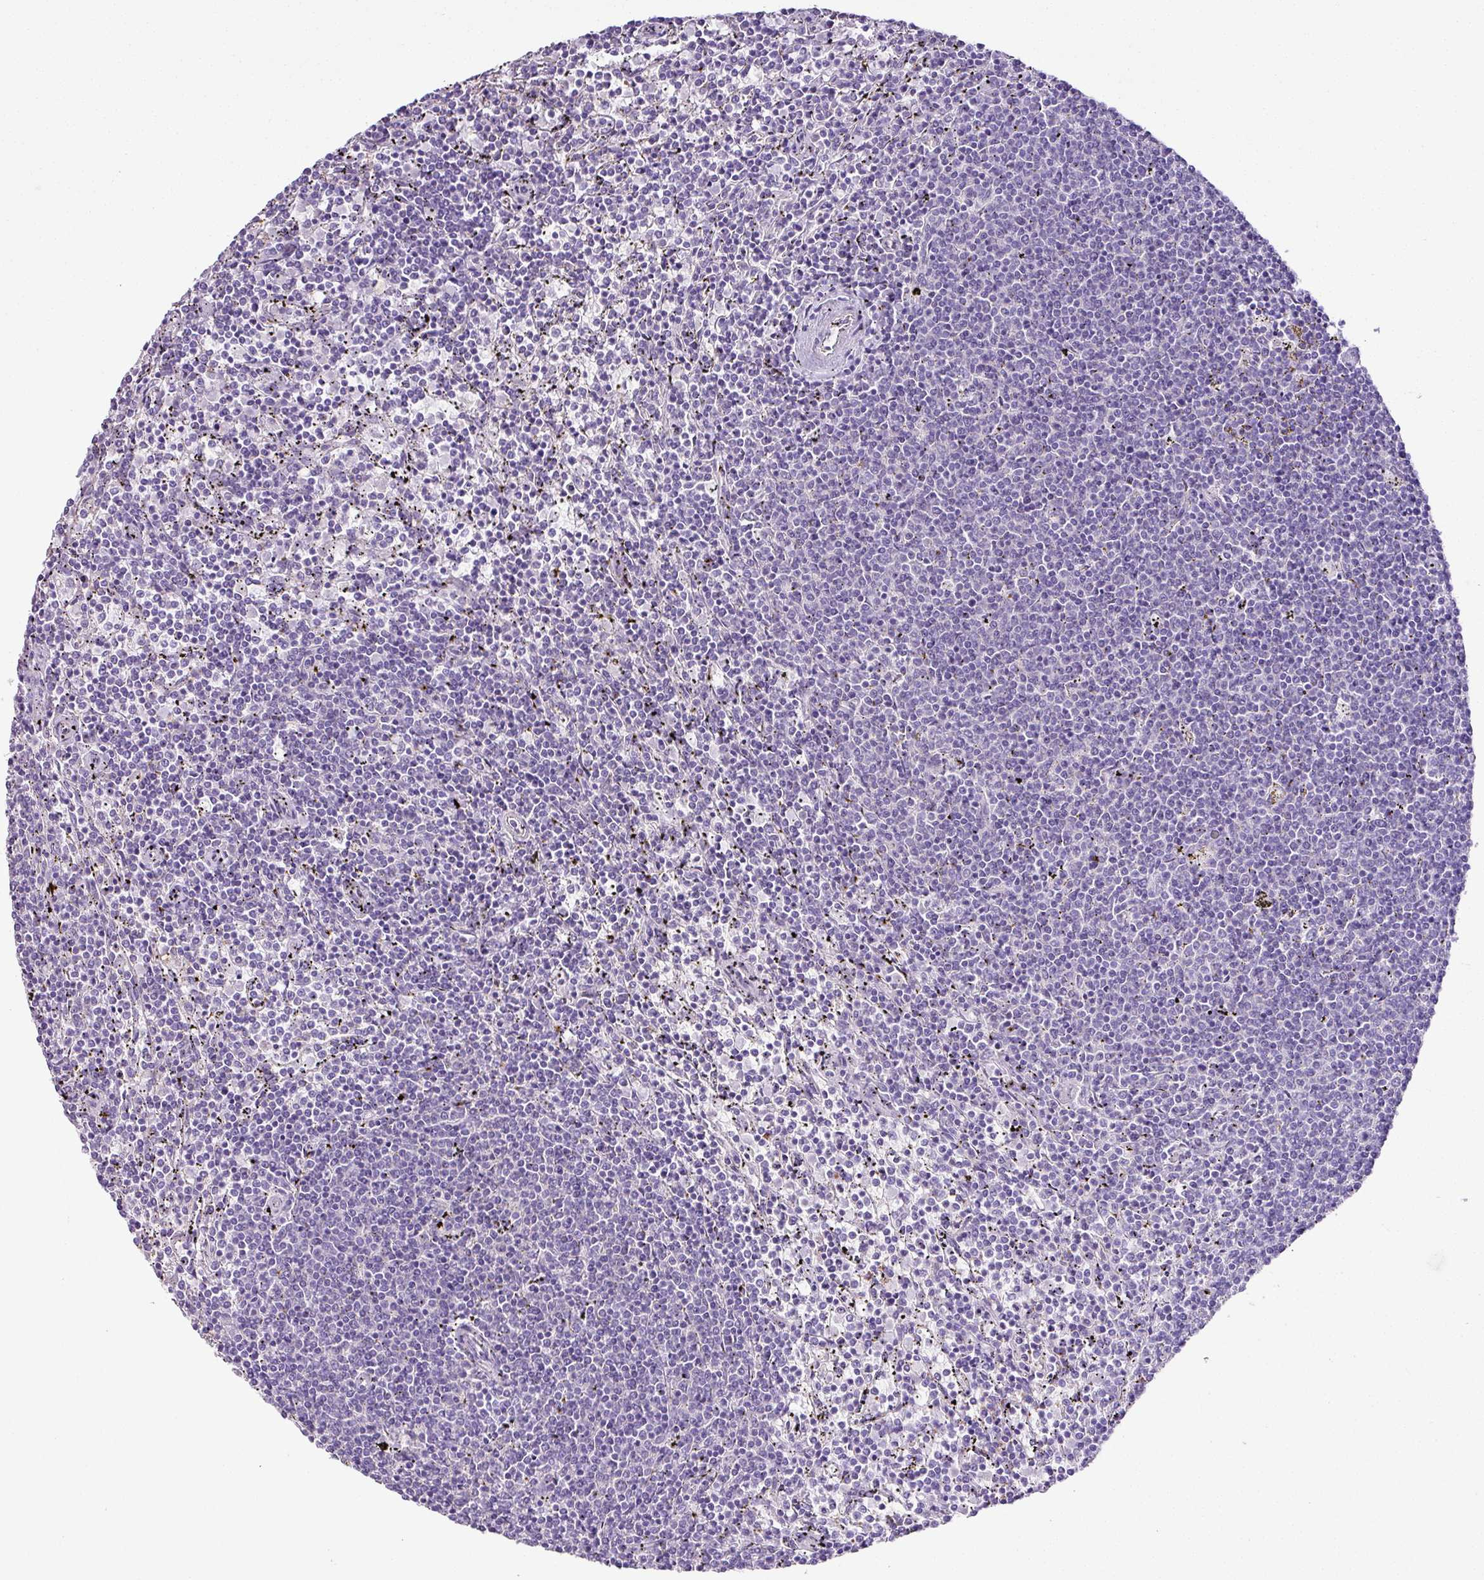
{"staining": {"intensity": "negative", "quantity": "none", "location": "none"}, "tissue": "lymphoma", "cell_type": "Tumor cells", "image_type": "cancer", "snomed": [{"axis": "morphology", "description": "Malignant lymphoma, non-Hodgkin's type, Low grade"}, {"axis": "topography", "description": "Spleen"}], "caption": "Low-grade malignant lymphoma, non-Hodgkin's type was stained to show a protein in brown. There is no significant expression in tumor cells.", "gene": "DIP2A", "patient": {"sex": "female", "age": 50}}